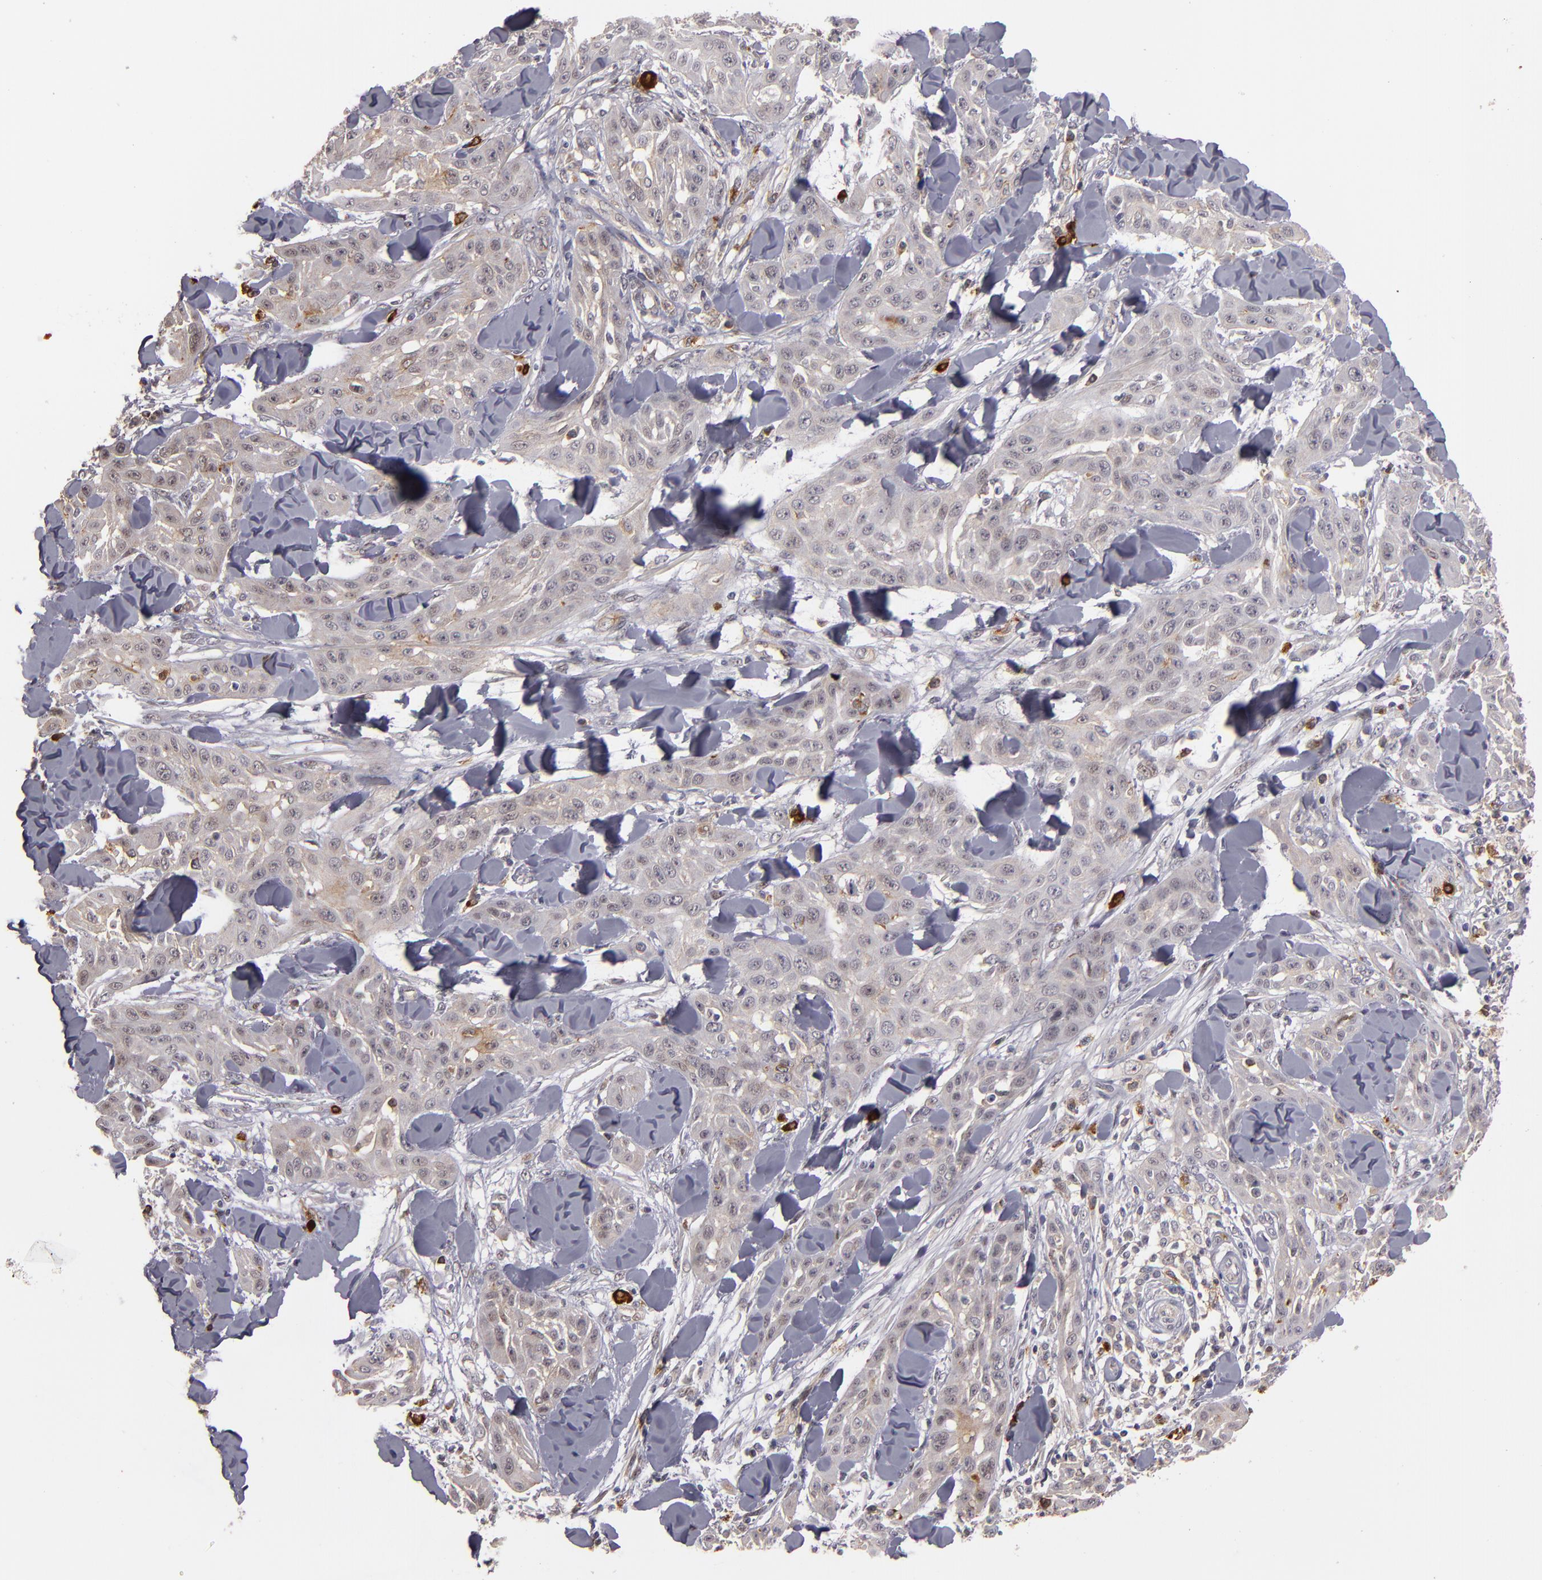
{"staining": {"intensity": "weak", "quantity": ">75%", "location": "cytoplasmic/membranous"}, "tissue": "skin cancer", "cell_type": "Tumor cells", "image_type": "cancer", "snomed": [{"axis": "morphology", "description": "Squamous cell carcinoma, NOS"}, {"axis": "topography", "description": "Skin"}], "caption": "Skin cancer (squamous cell carcinoma) tissue exhibits weak cytoplasmic/membranous staining in approximately >75% of tumor cells", "gene": "STX3", "patient": {"sex": "male", "age": 24}}